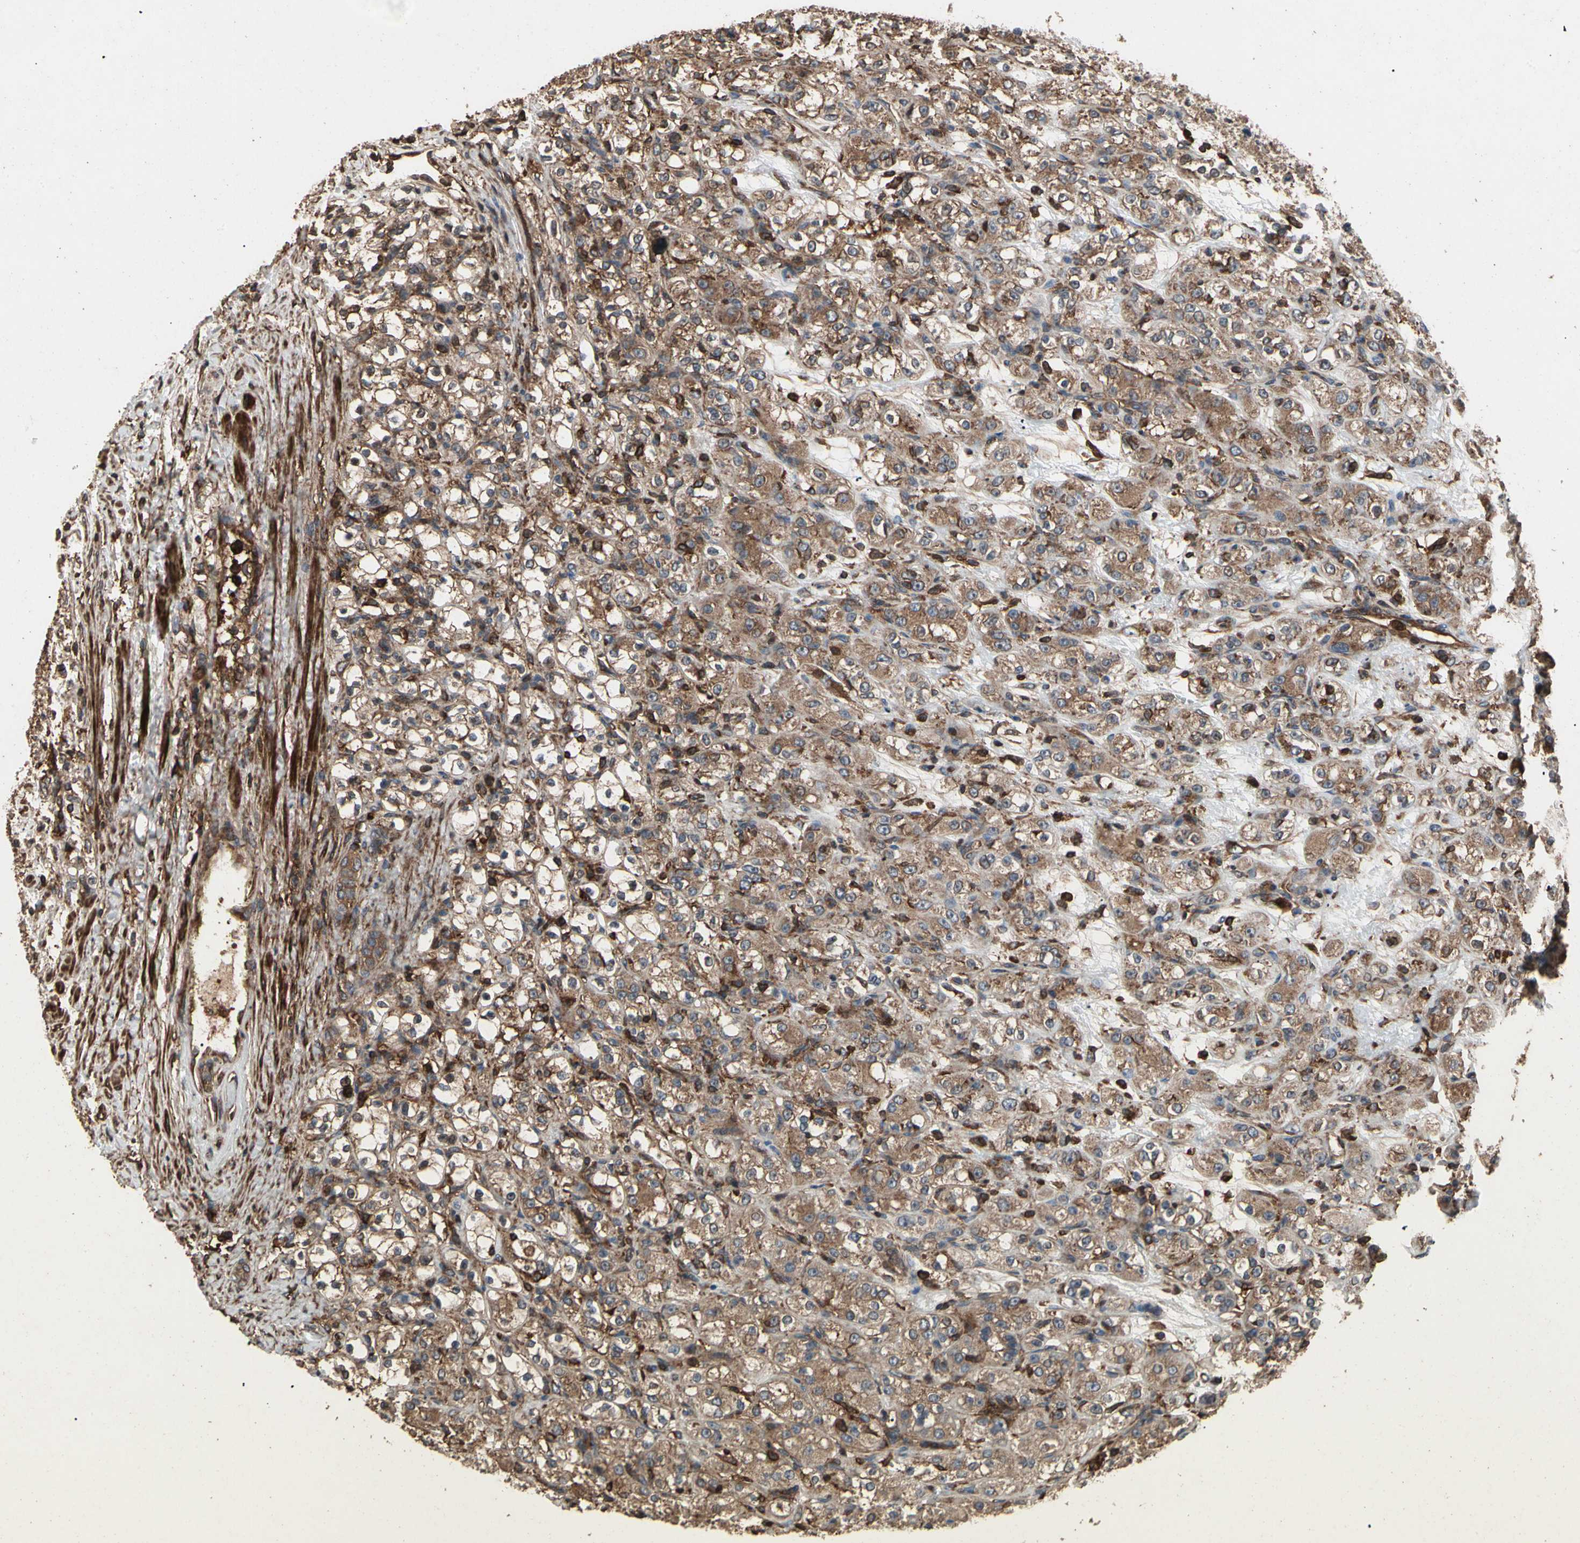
{"staining": {"intensity": "moderate", "quantity": ">75%", "location": "cytoplasmic/membranous"}, "tissue": "renal cancer", "cell_type": "Tumor cells", "image_type": "cancer", "snomed": [{"axis": "morphology", "description": "Normal tissue, NOS"}, {"axis": "morphology", "description": "Adenocarcinoma, NOS"}, {"axis": "topography", "description": "Kidney"}], "caption": "Immunohistochemical staining of renal adenocarcinoma demonstrates medium levels of moderate cytoplasmic/membranous protein expression in about >75% of tumor cells.", "gene": "AGBL2", "patient": {"sex": "male", "age": 61}}